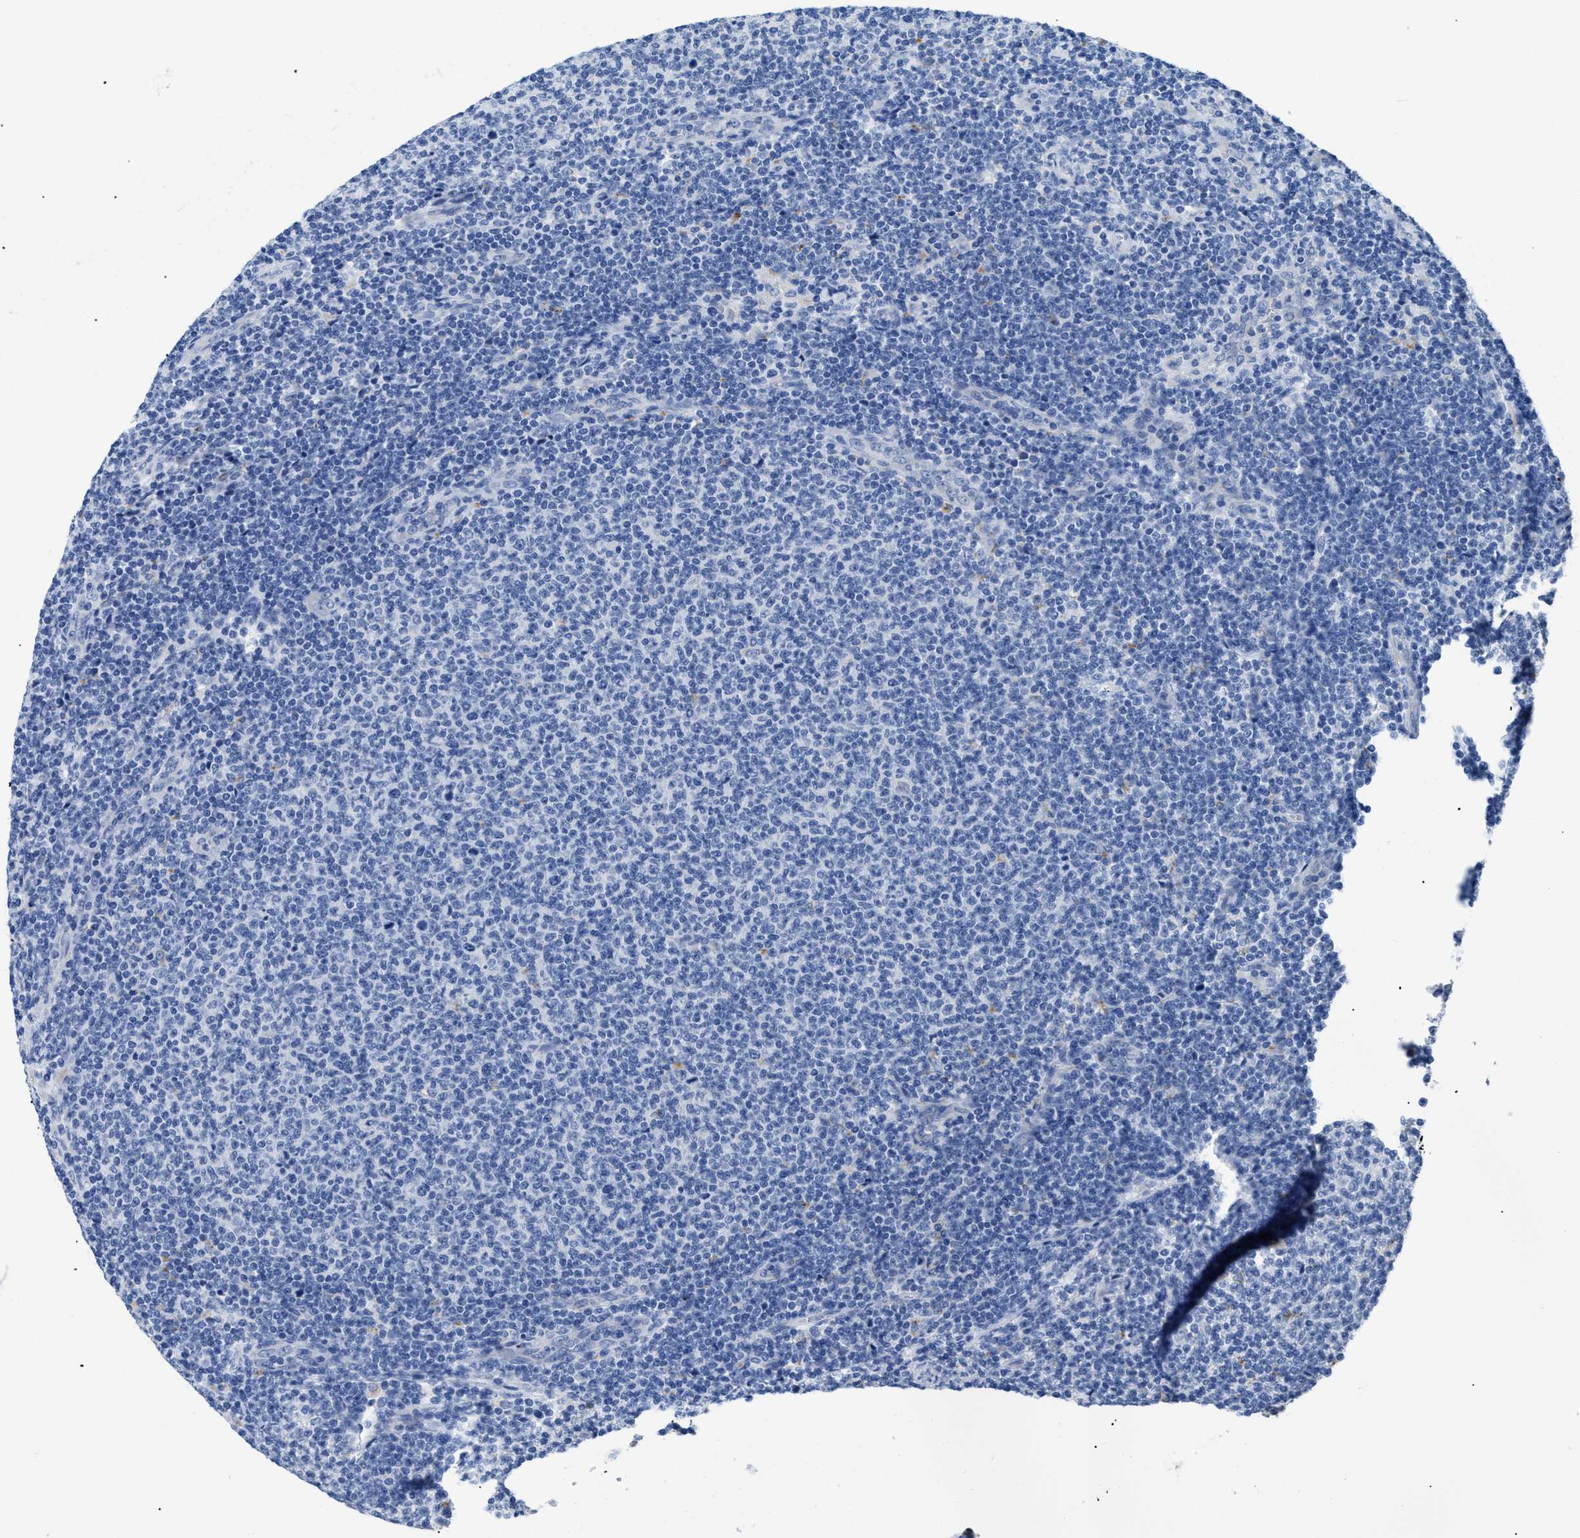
{"staining": {"intensity": "negative", "quantity": "none", "location": "none"}, "tissue": "lymphoma", "cell_type": "Tumor cells", "image_type": "cancer", "snomed": [{"axis": "morphology", "description": "Malignant lymphoma, non-Hodgkin's type, Low grade"}, {"axis": "topography", "description": "Lymph node"}], "caption": "Tumor cells are negative for protein expression in human malignant lymphoma, non-Hodgkin's type (low-grade).", "gene": "APOBEC2", "patient": {"sex": "male", "age": 66}}